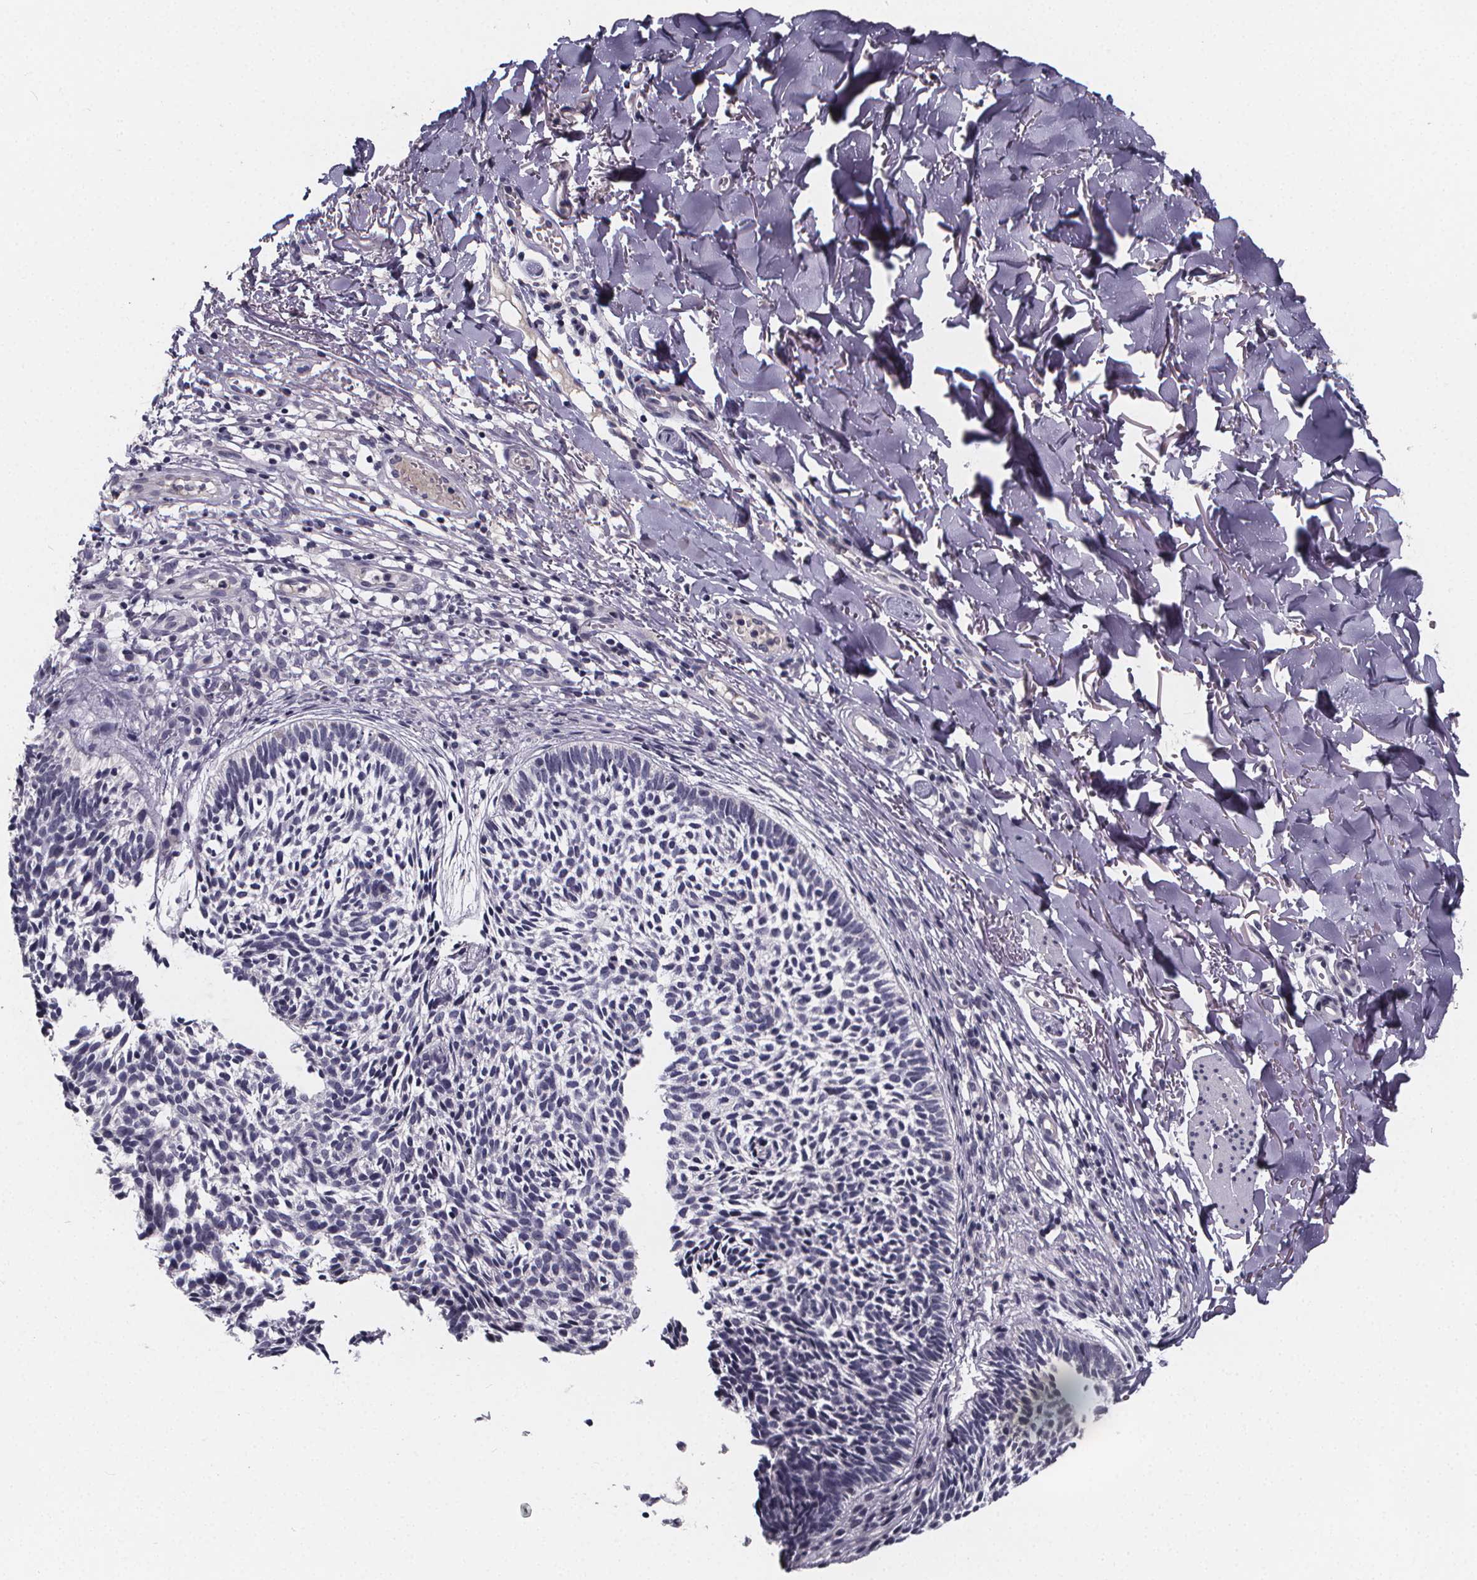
{"staining": {"intensity": "negative", "quantity": "none", "location": "none"}, "tissue": "skin cancer", "cell_type": "Tumor cells", "image_type": "cancer", "snomed": [{"axis": "morphology", "description": "Basal cell carcinoma"}, {"axis": "topography", "description": "Skin"}], "caption": "High magnification brightfield microscopy of basal cell carcinoma (skin) stained with DAB (3,3'-diaminobenzidine) (brown) and counterstained with hematoxylin (blue): tumor cells show no significant staining.", "gene": "AGT", "patient": {"sex": "male", "age": 78}}